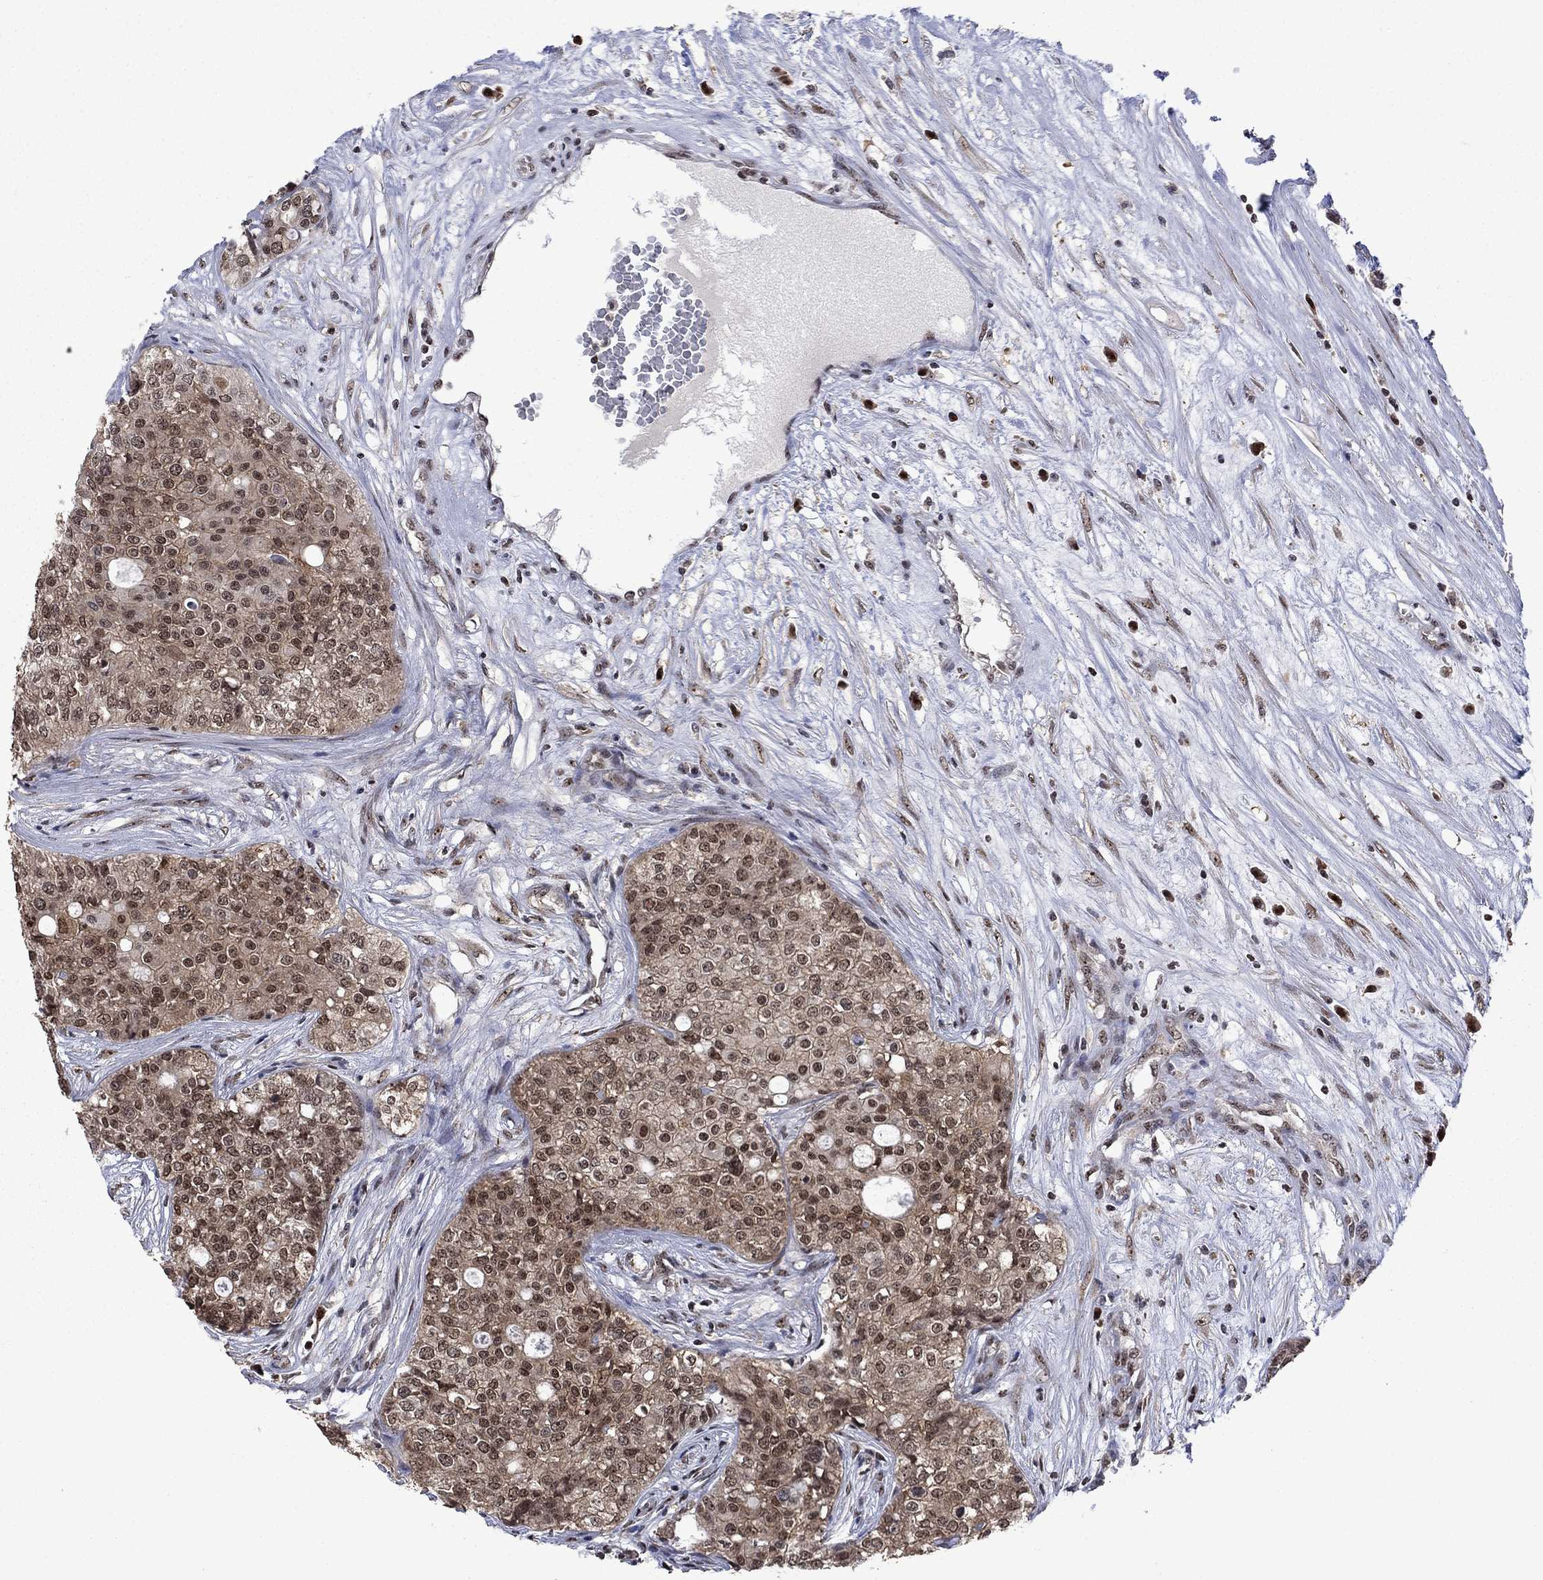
{"staining": {"intensity": "moderate", "quantity": "25%-75%", "location": "nuclear"}, "tissue": "carcinoid", "cell_type": "Tumor cells", "image_type": "cancer", "snomed": [{"axis": "morphology", "description": "Carcinoid, malignant, NOS"}, {"axis": "topography", "description": "Colon"}], "caption": "IHC of human carcinoid exhibits medium levels of moderate nuclear expression in about 25%-75% of tumor cells. The protein of interest is shown in brown color, while the nuclei are stained blue.", "gene": "FBL", "patient": {"sex": "male", "age": 81}}